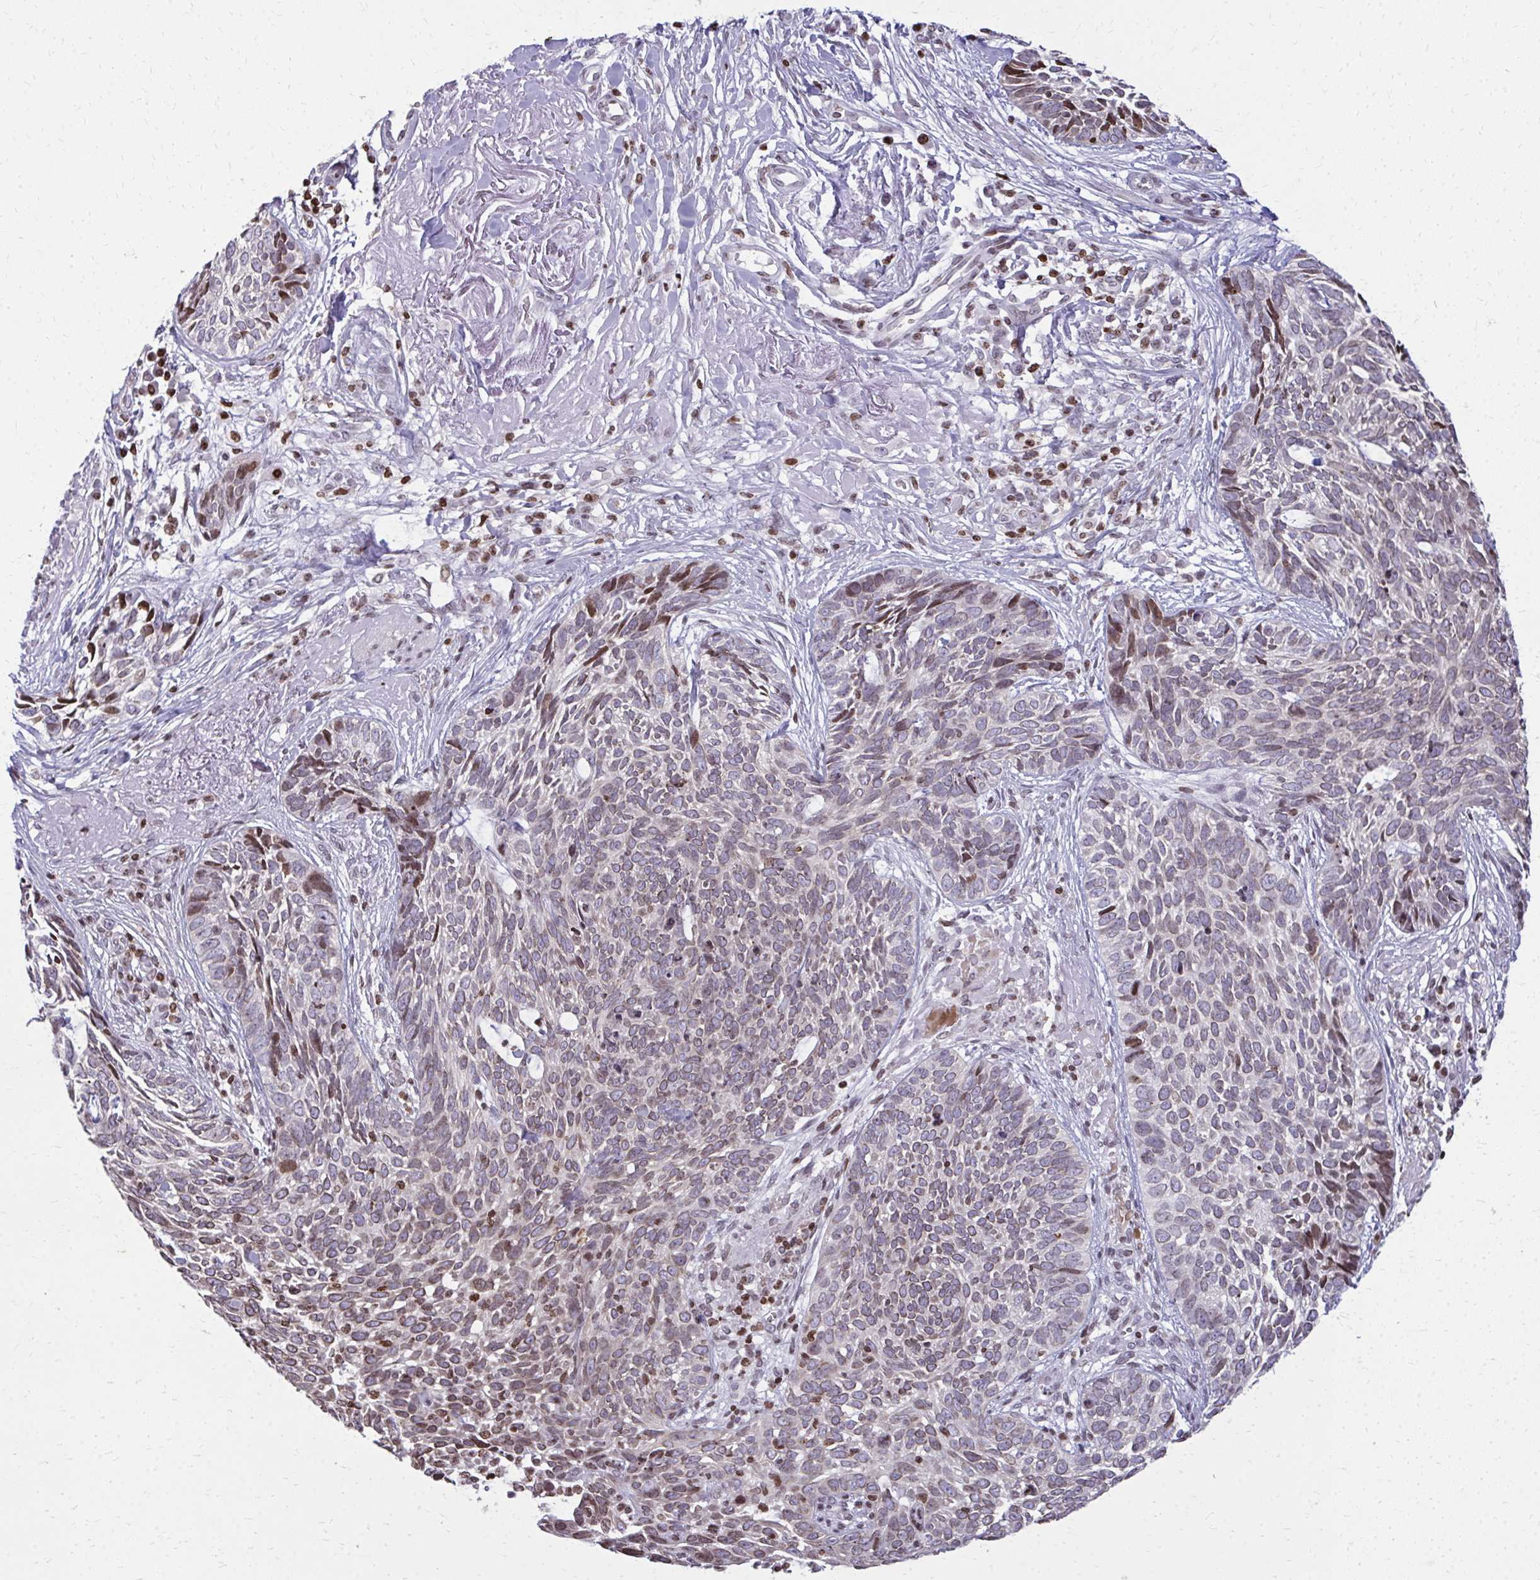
{"staining": {"intensity": "moderate", "quantity": "<25%", "location": "nuclear"}, "tissue": "skin cancer", "cell_type": "Tumor cells", "image_type": "cancer", "snomed": [{"axis": "morphology", "description": "Basal cell carcinoma"}, {"axis": "topography", "description": "Skin"}, {"axis": "topography", "description": "Skin of face"}], "caption": "Brown immunohistochemical staining in skin basal cell carcinoma exhibits moderate nuclear expression in approximately <25% of tumor cells. (DAB IHC, brown staining for protein, blue staining for nuclei).", "gene": "AP5M1", "patient": {"sex": "female", "age": 95}}